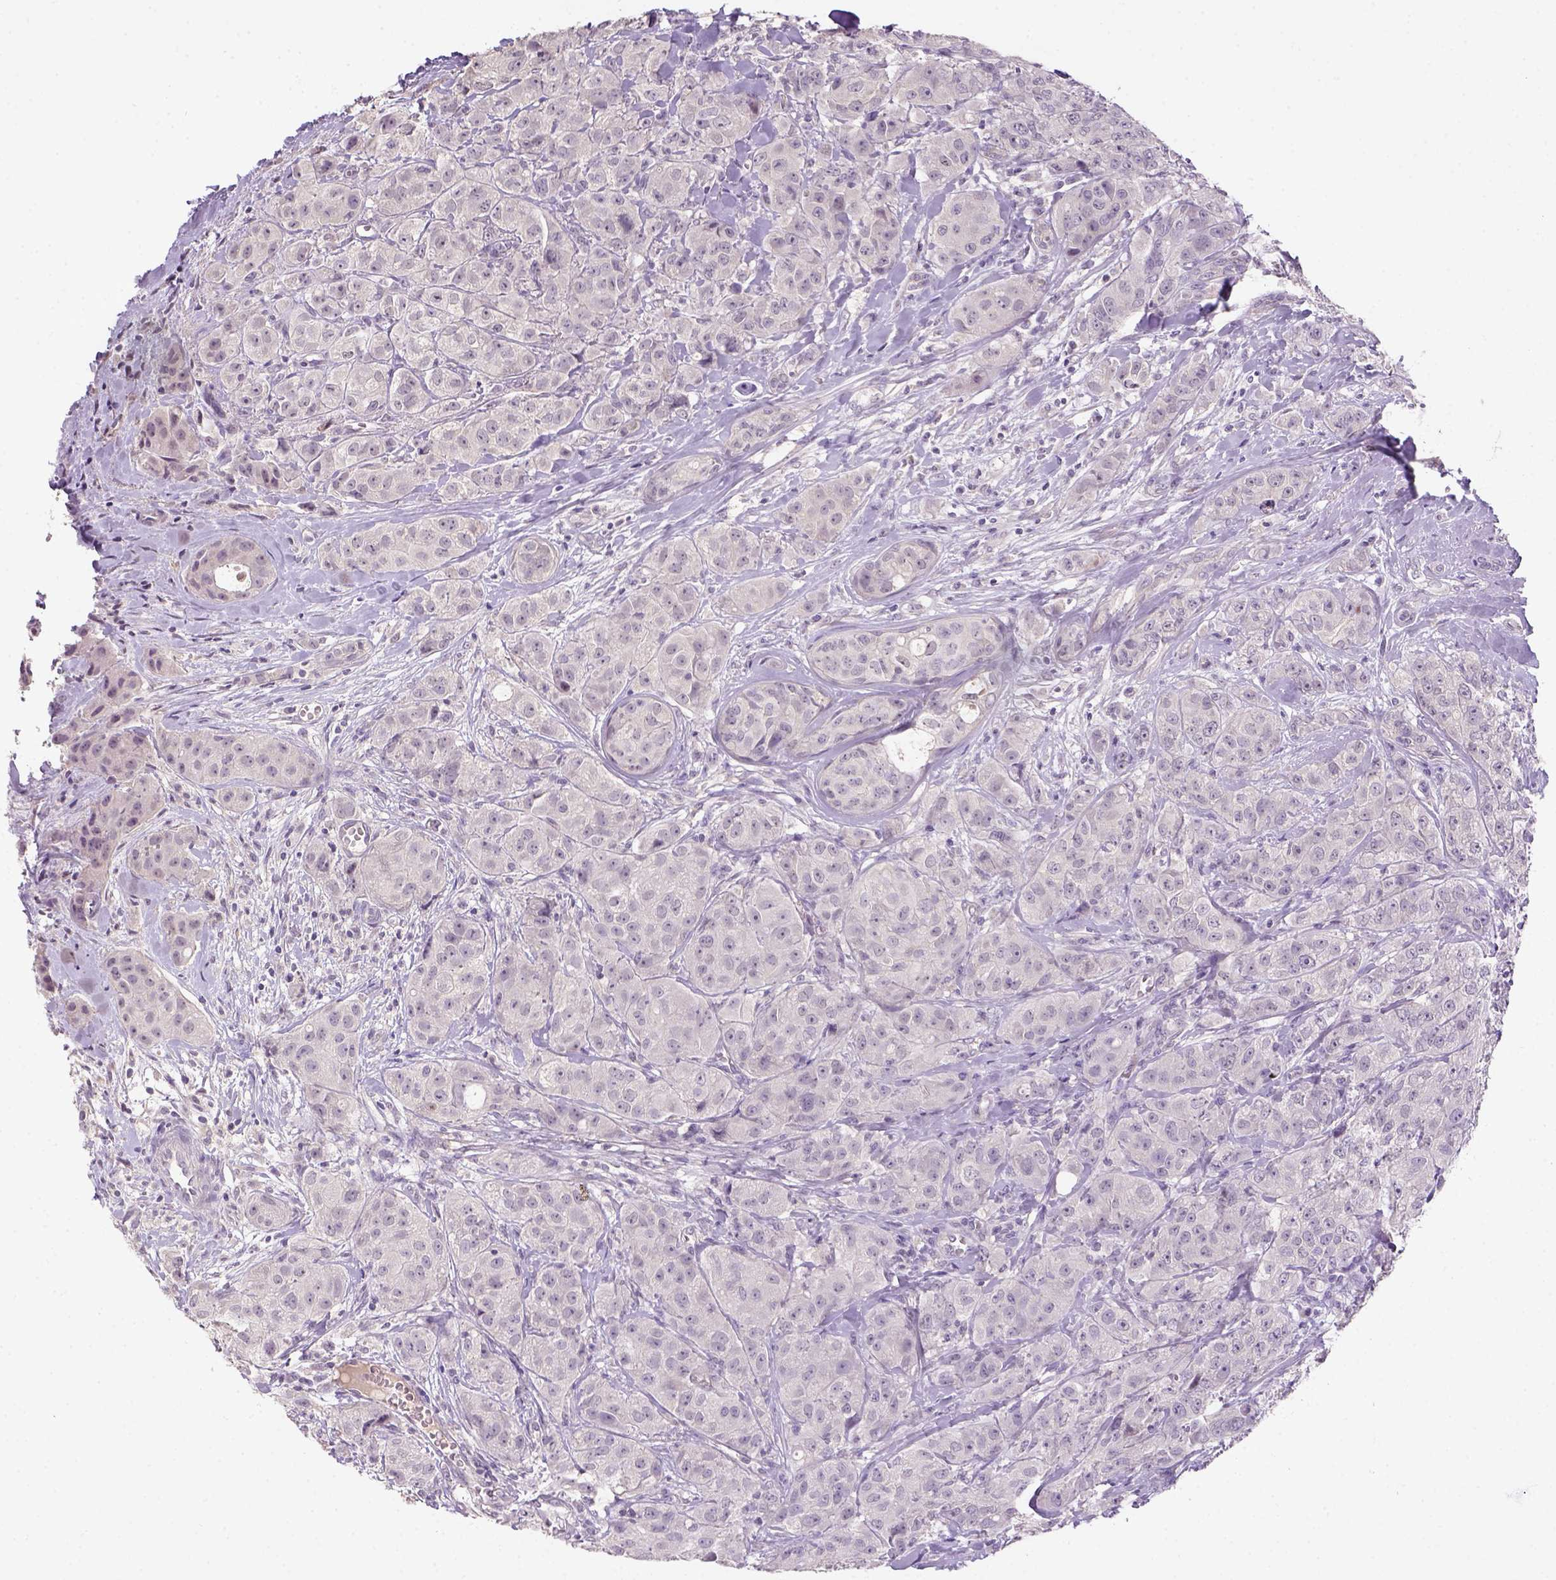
{"staining": {"intensity": "negative", "quantity": "none", "location": "none"}, "tissue": "breast cancer", "cell_type": "Tumor cells", "image_type": "cancer", "snomed": [{"axis": "morphology", "description": "Duct carcinoma"}, {"axis": "topography", "description": "Breast"}], "caption": "An immunohistochemistry histopathology image of breast cancer is shown. There is no staining in tumor cells of breast cancer. (DAB (3,3'-diaminobenzidine) immunohistochemistry visualized using brightfield microscopy, high magnification).", "gene": "NLGN2", "patient": {"sex": "female", "age": 43}}